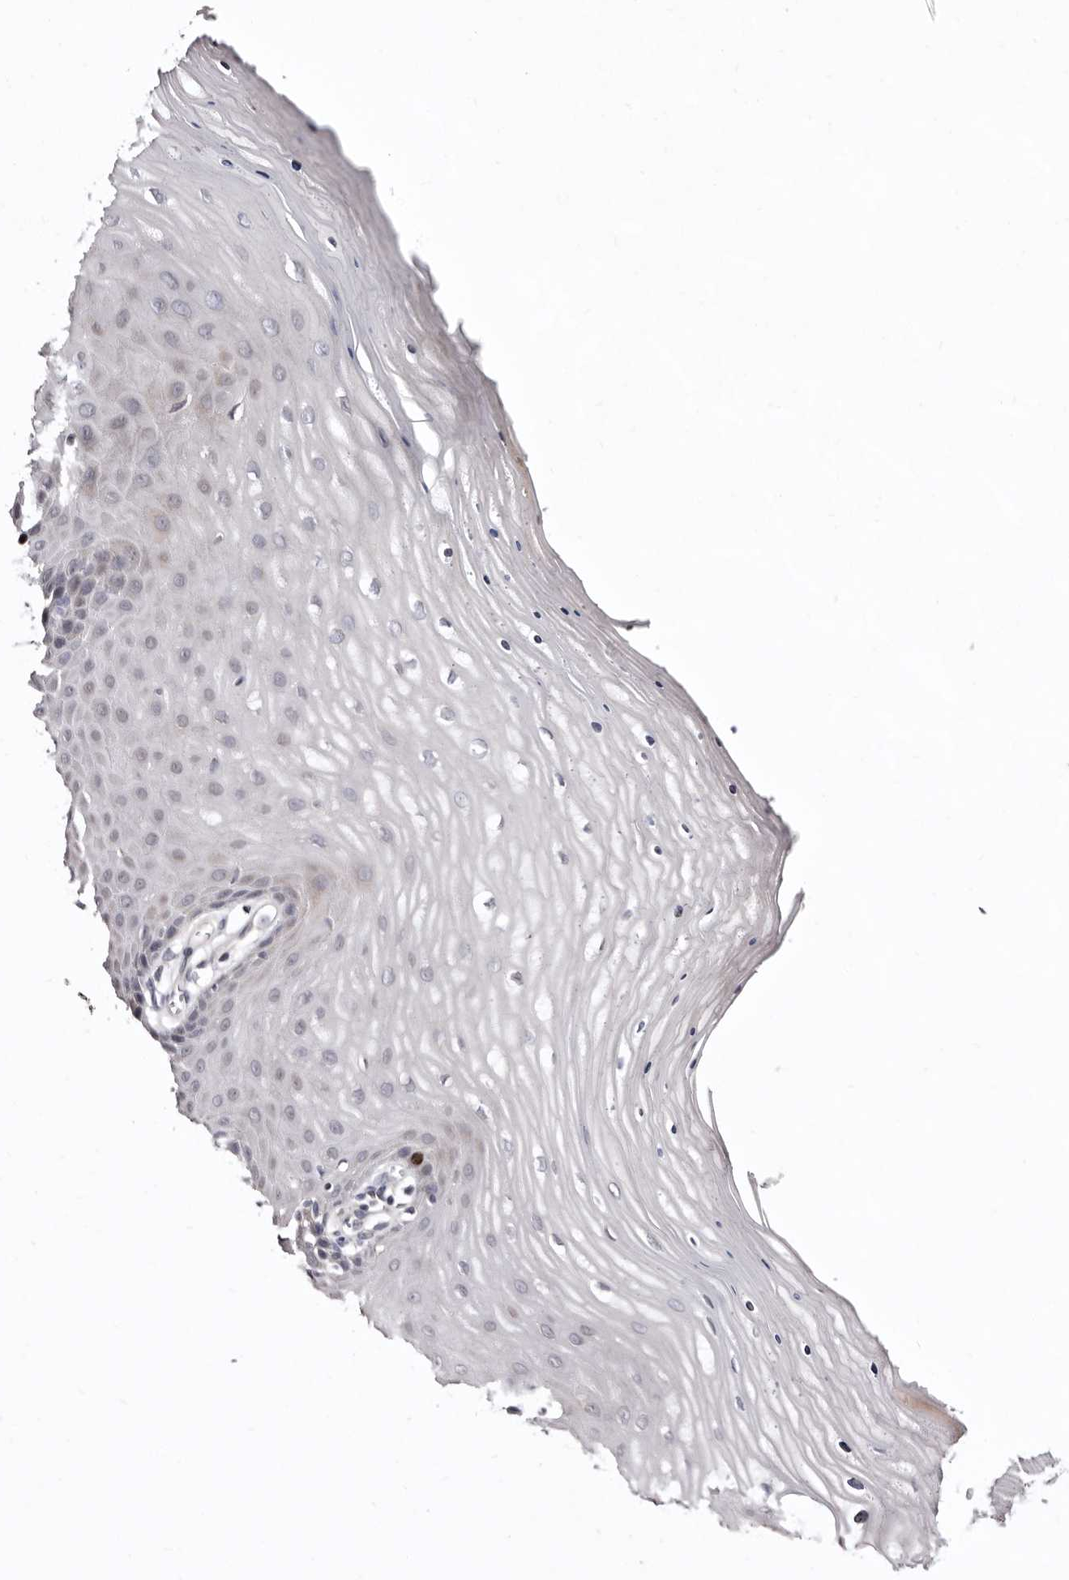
{"staining": {"intensity": "negative", "quantity": "none", "location": "none"}, "tissue": "cervix", "cell_type": "Squamous epithelial cells", "image_type": "normal", "snomed": [{"axis": "morphology", "description": "Normal tissue, NOS"}, {"axis": "topography", "description": "Cervix"}], "caption": "Immunohistochemical staining of normal cervix reveals no significant expression in squamous epithelial cells. Brightfield microscopy of immunohistochemistry stained with DAB (3,3'-diaminobenzidine) (brown) and hematoxylin (blue), captured at high magnification.", "gene": "CDCA8", "patient": {"sex": "female", "age": 55}}